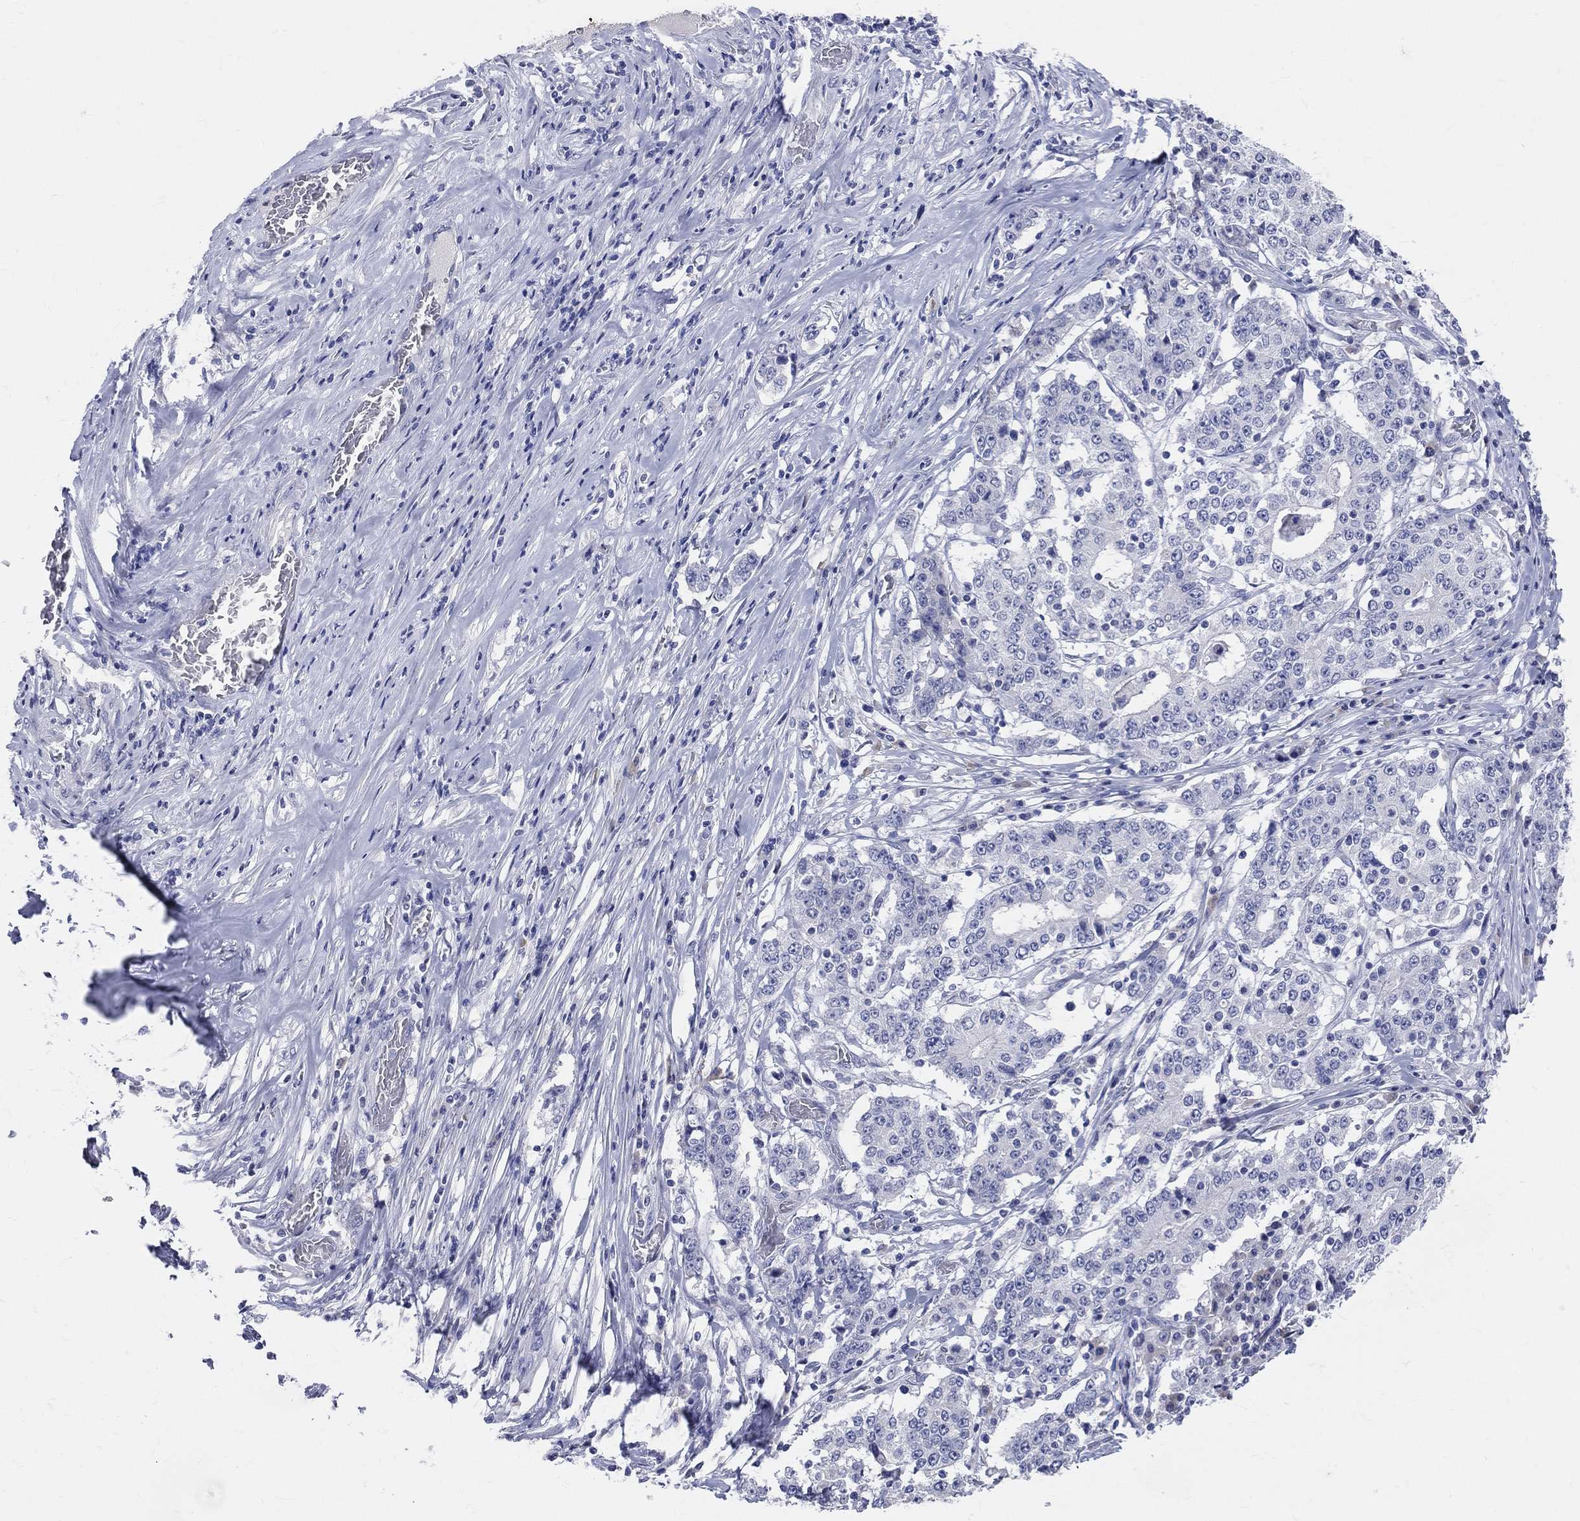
{"staining": {"intensity": "negative", "quantity": "none", "location": "none"}, "tissue": "stomach cancer", "cell_type": "Tumor cells", "image_type": "cancer", "snomed": [{"axis": "morphology", "description": "Adenocarcinoma, NOS"}, {"axis": "topography", "description": "Stomach"}], "caption": "Immunohistochemical staining of stomach adenocarcinoma shows no significant positivity in tumor cells.", "gene": "LAT", "patient": {"sex": "male", "age": 59}}